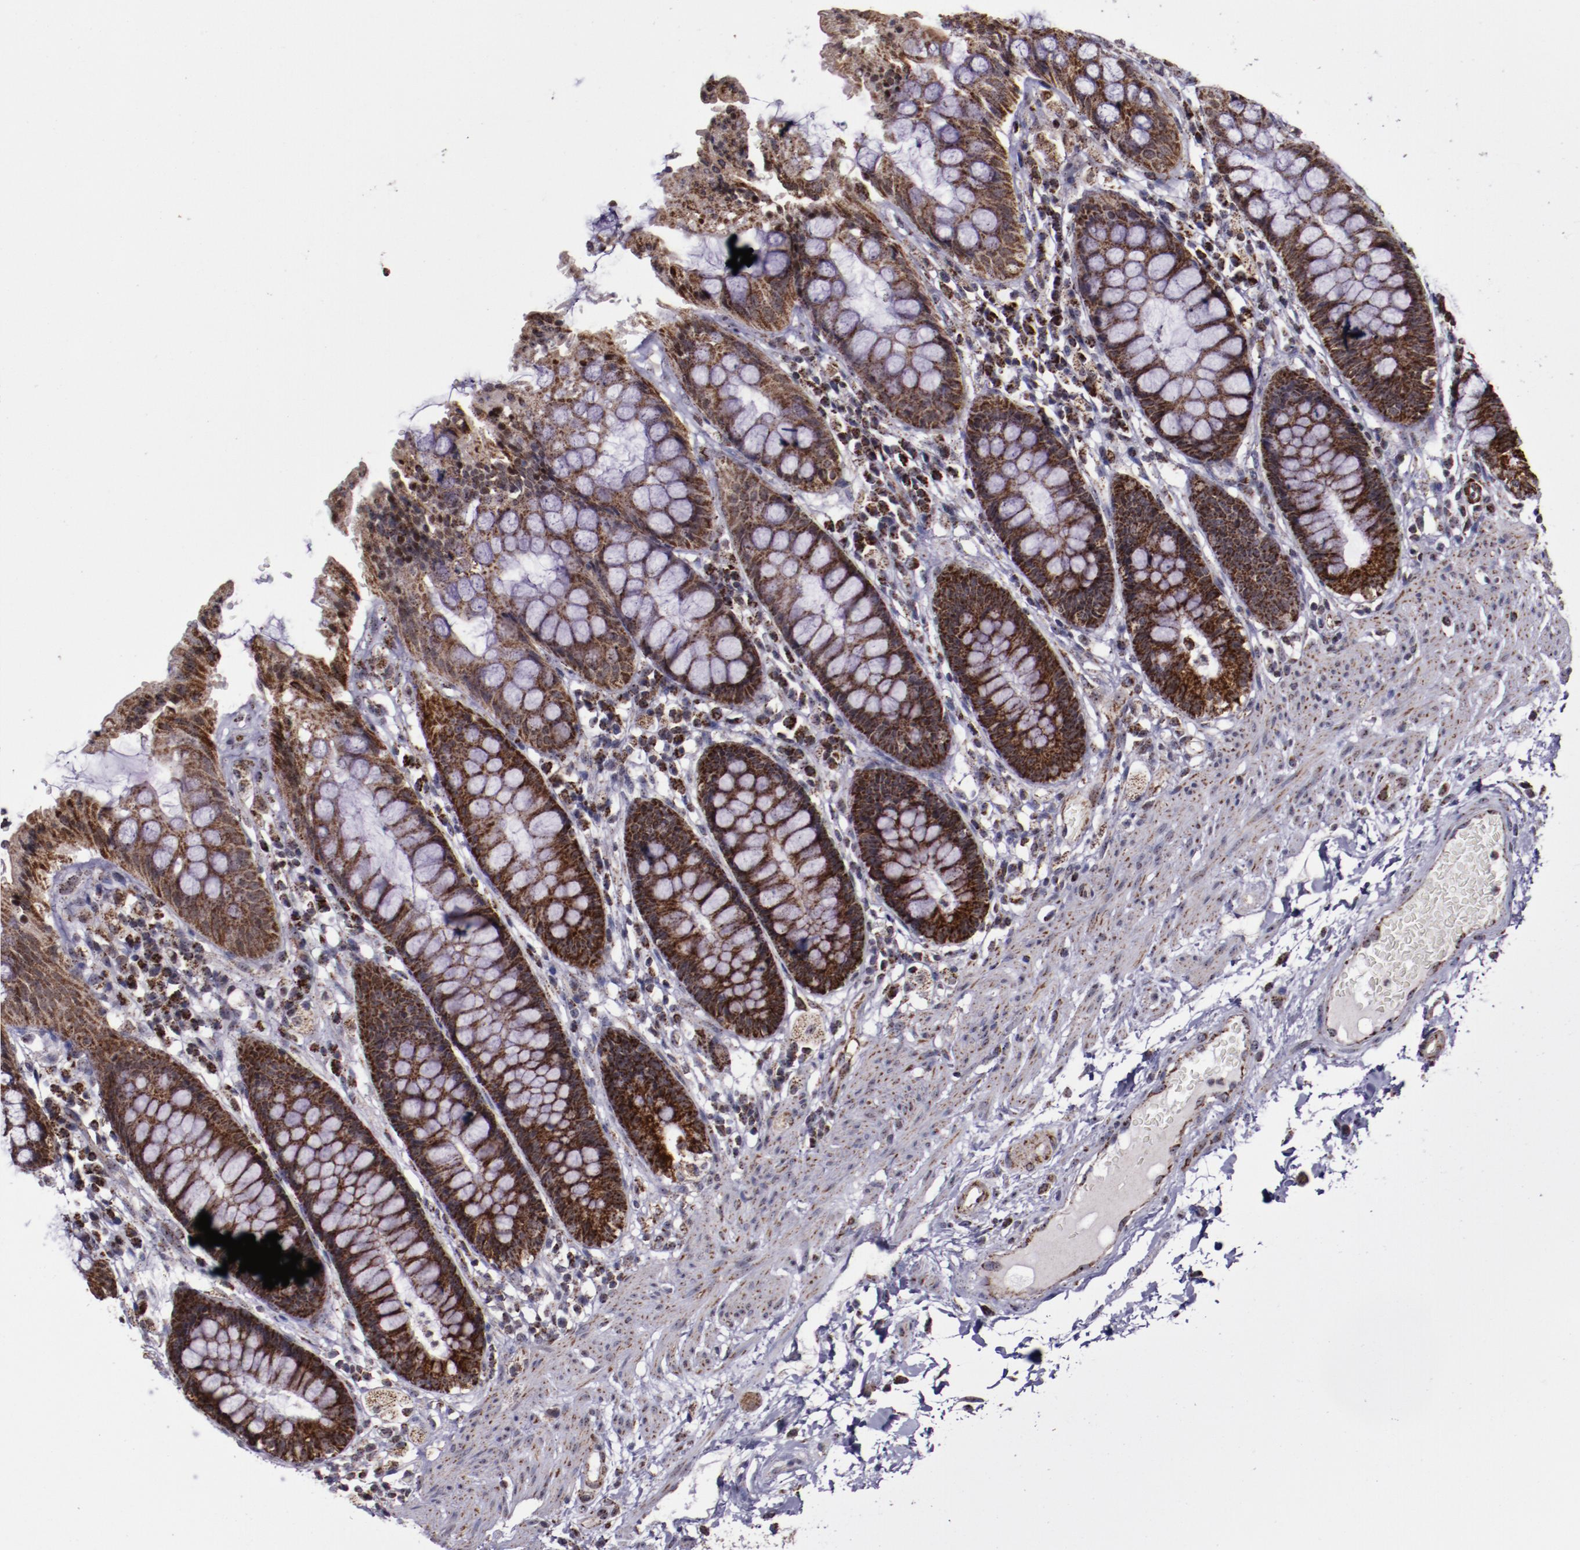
{"staining": {"intensity": "strong", "quantity": ">75%", "location": "cytoplasmic/membranous"}, "tissue": "rectum", "cell_type": "Glandular cells", "image_type": "normal", "snomed": [{"axis": "morphology", "description": "Normal tissue, NOS"}, {"axis": "topography", "description": "Rectum"}], "caption": "A photomicrograph of human rectum stained for a protein exhibits strong cytoplasmic/membranous brown staining in glandular cells. The staining is performed using DAB (3,3'-diaminobenzidine) brown chromogen to label protein expression. The nuclei are counter-stained blue using hematoxylin.", "gene": "LONP1", "patient": {"sex": "female", "age": 46}}